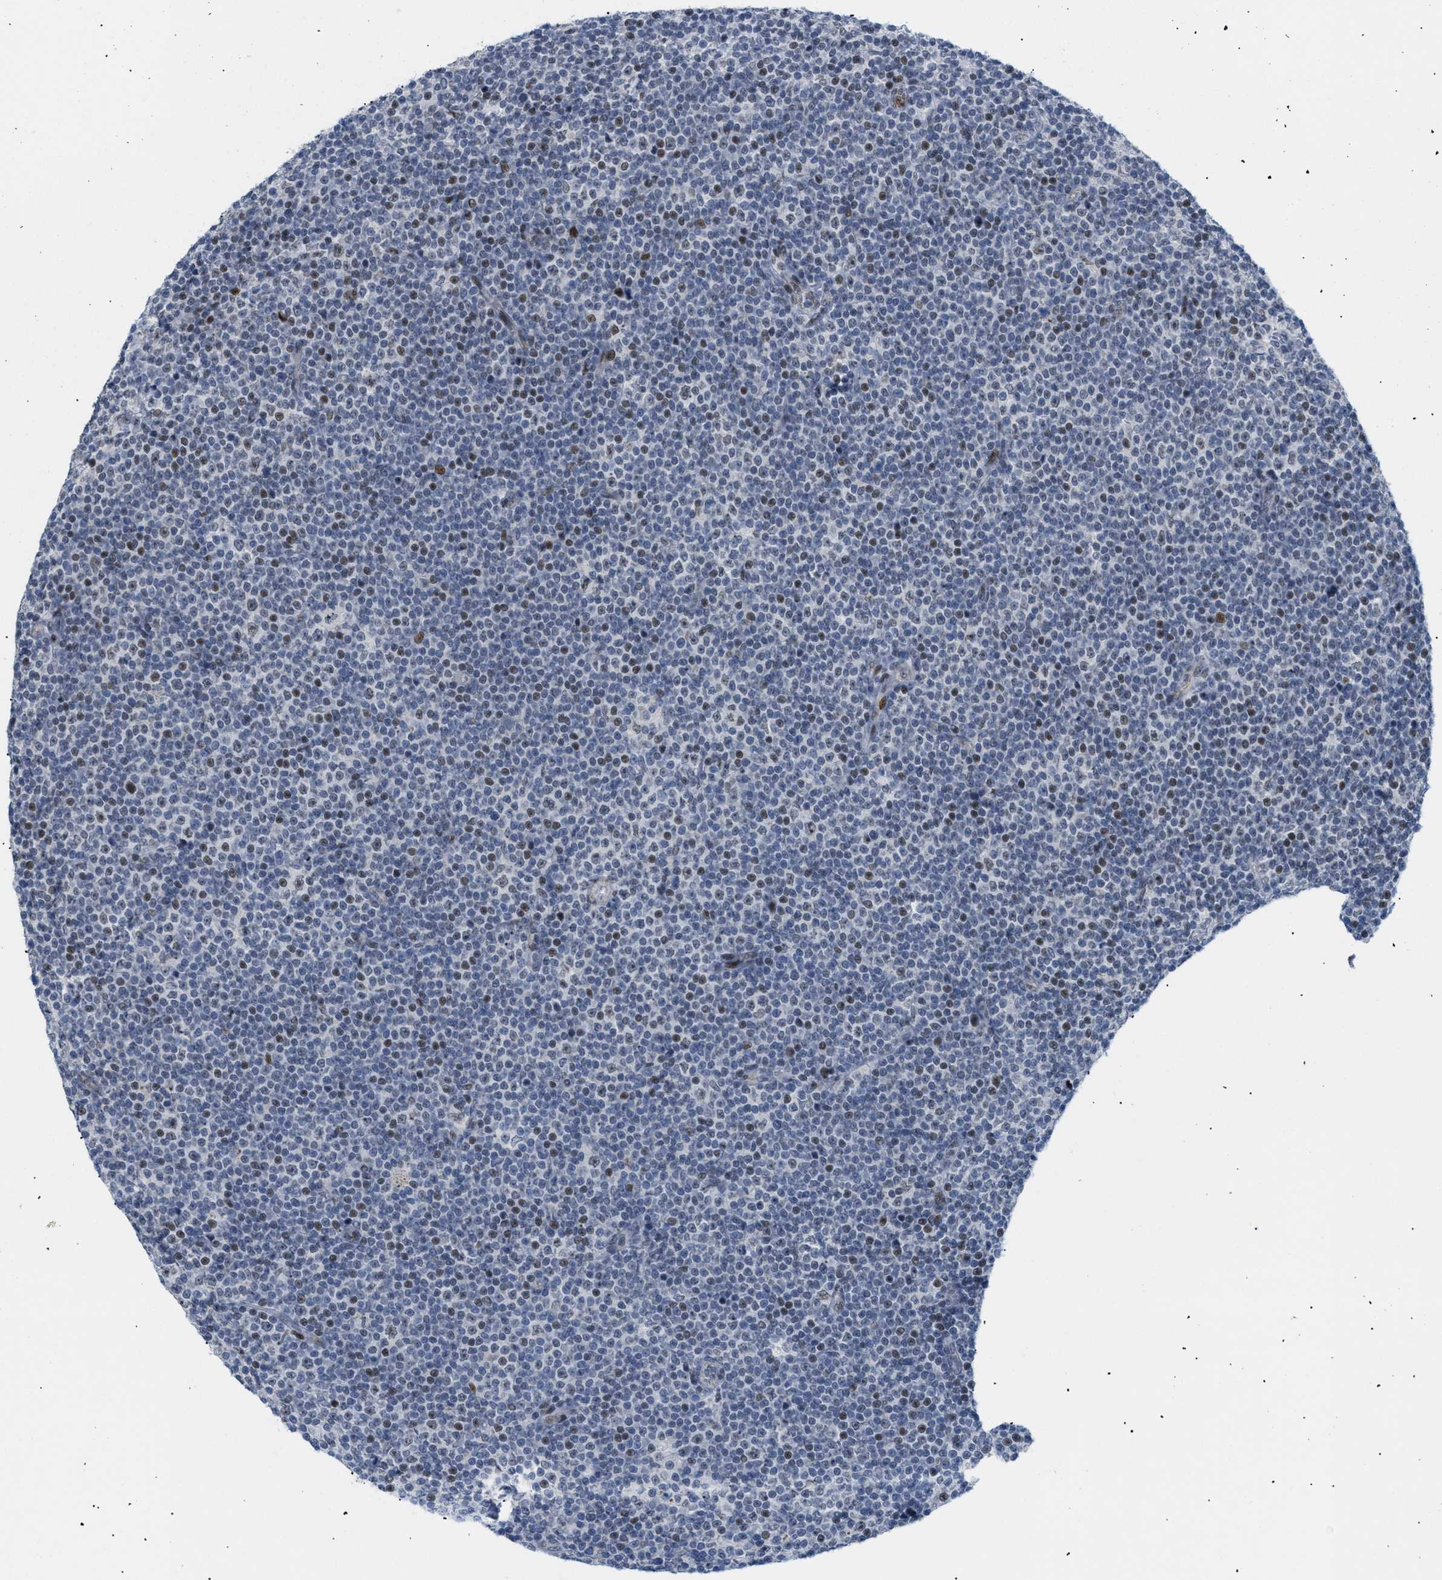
{"staining": {"intensity": "moderate", "quantity": "25%-75%", "location": "nuclear"}, "tissue": "lymphoma", "cell_type": "Tumor cells", "image_type": "cancer", "snomed": [{"axis": "morphology", "description": "Malignant lymphoma, non-Hodgkin's type, Low grade"}, {"axis": "topography", "description": "Lymph node"}], "caption": "Protein expression analysis of lymphoma displays moderate nuclear expression in approximately 25%-75% of tumor cells. (DAB = brown stain, brightfield microscopy at high magnification).", "gene": "MED1", "patient": {"sex": "female", "age": 67}}